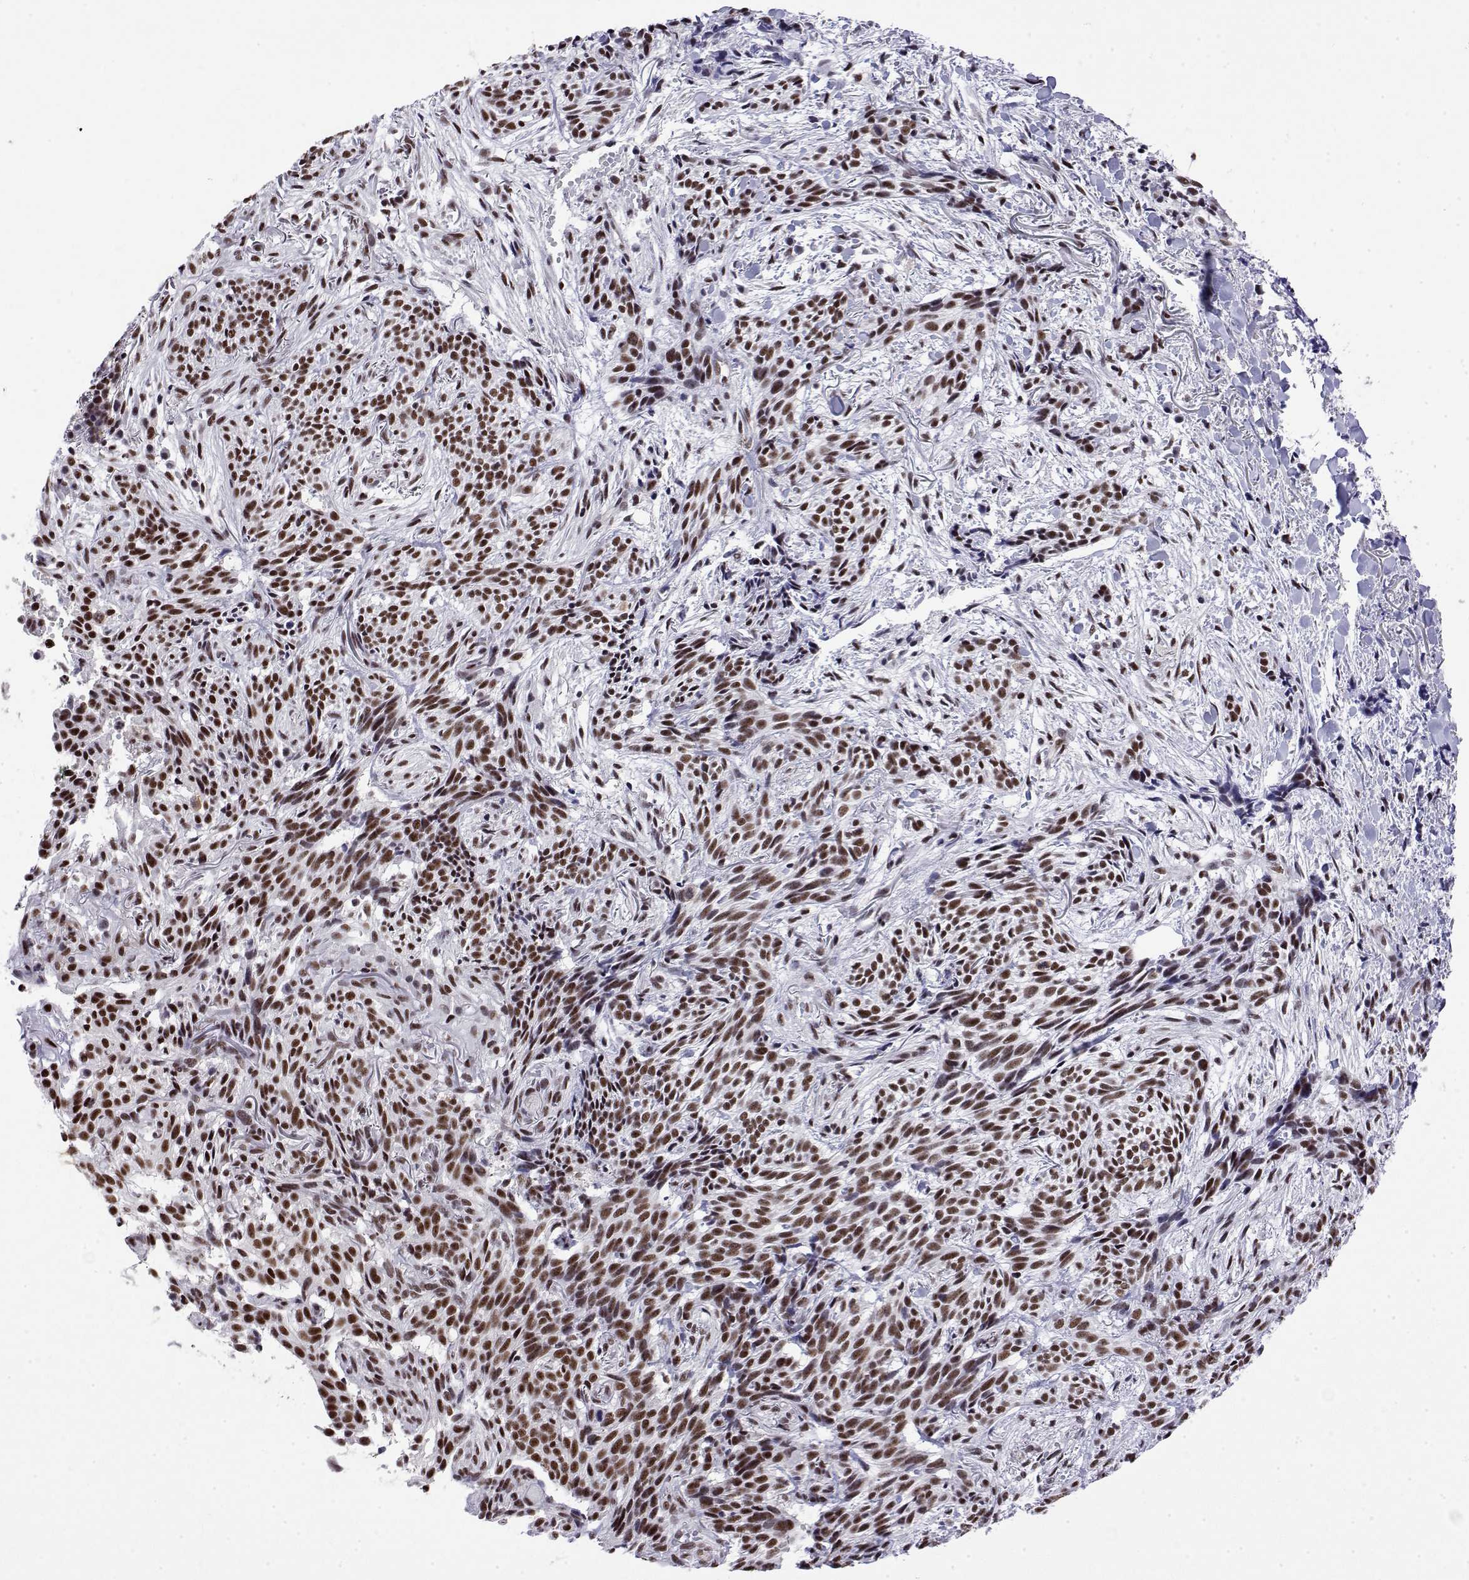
{"staining": {"intensity": "strong", "quantity": ">75%", "location": "nuclear"}, "tissue": "skin cancer", "cell_type": "Tumor cells", "image_type": "cancer", "snomed": [{"axis": "morphology", "description": "Basal cell carcinoma"}, {"axis": "topography", "description": "Skin"}], "caption": "Skin cancer stained with a brown dye demonstrates strong nuclear positive staining in approximately >75% of tumor cells.", "gene": "POLDIP3", "patient": {"sex": "male", "age": 71}}